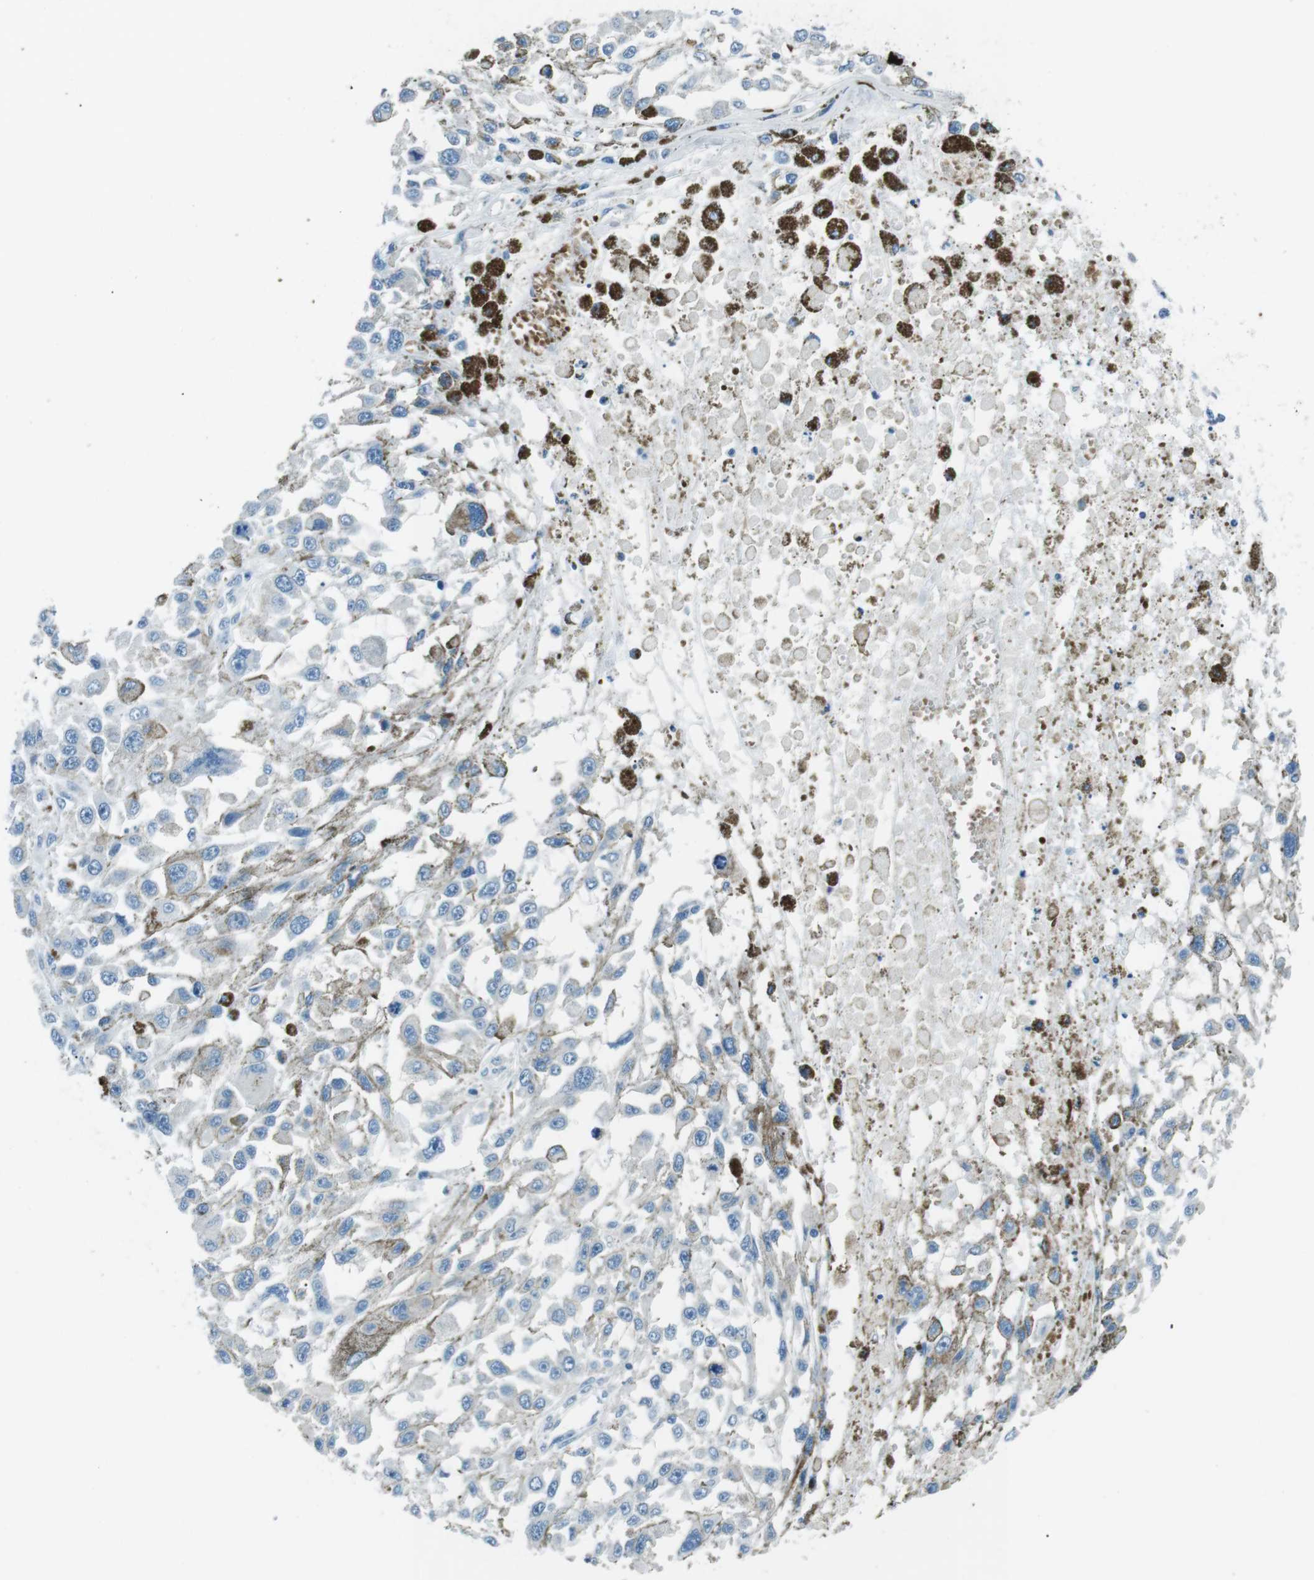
{"staining": {"intensity": "negative", "quantity": "none", "location": "none"}, "tissue": "melanoma", "cell_type": "Tumor cells", "image_type": "cancer", "snomed": [{"axis": "morphology", "description": "Malignant melanoma, Metastatic site"}, {"axis": "topography", "description": "Lymph node"}], "caption": "Protein analysis of malignant melanoma (metastatic site) shows no significant positivity in tumor cells. The staining was performed using DAB to visualize the protein expression in brown, while the nuclei were stained in blue with hematoxylin (Magnification: 20x).", "gene": "ST6GAL1", "patient": {"sex": "male", "age": 59}}